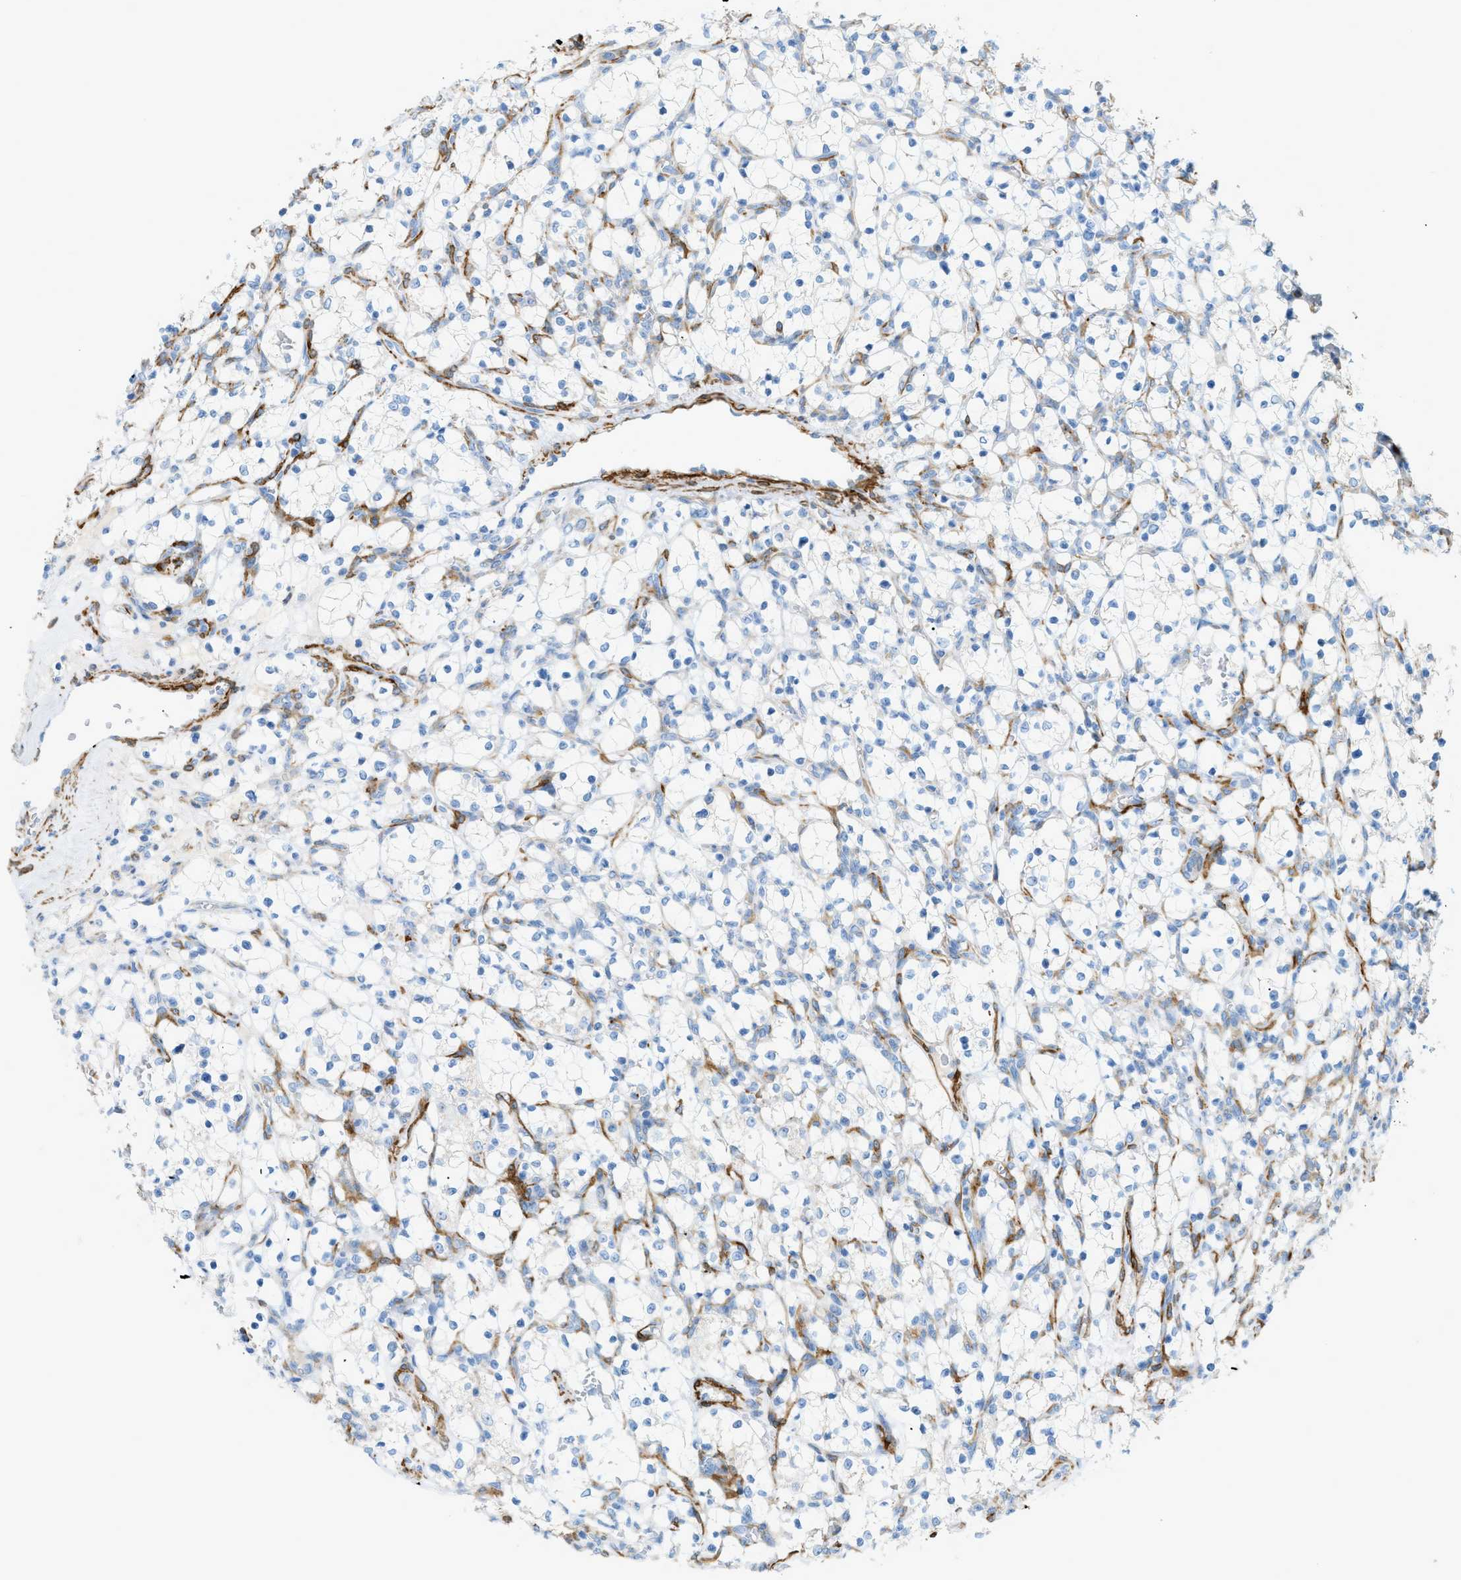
{"staining": {"intensity": "negative", "quantity": "none", "location": "none"}, "tissue": "renal cancer", "cell_type": "Tumor cells", "image_type": "cancer", "snomed": [{"axis": "morphology", "description": "Adenocarcinoma, NOS"}, {"axis": "topography", "description": "Kidney"}], "caption": "Immunohistochemistry (IHC) image of human renal cancer (adenocarcinoma) stained for a protein (brown), which exhibits no staining in tumor cells.", "gene": "MYH11", "patient": {"sex": "female", "age": 69}}